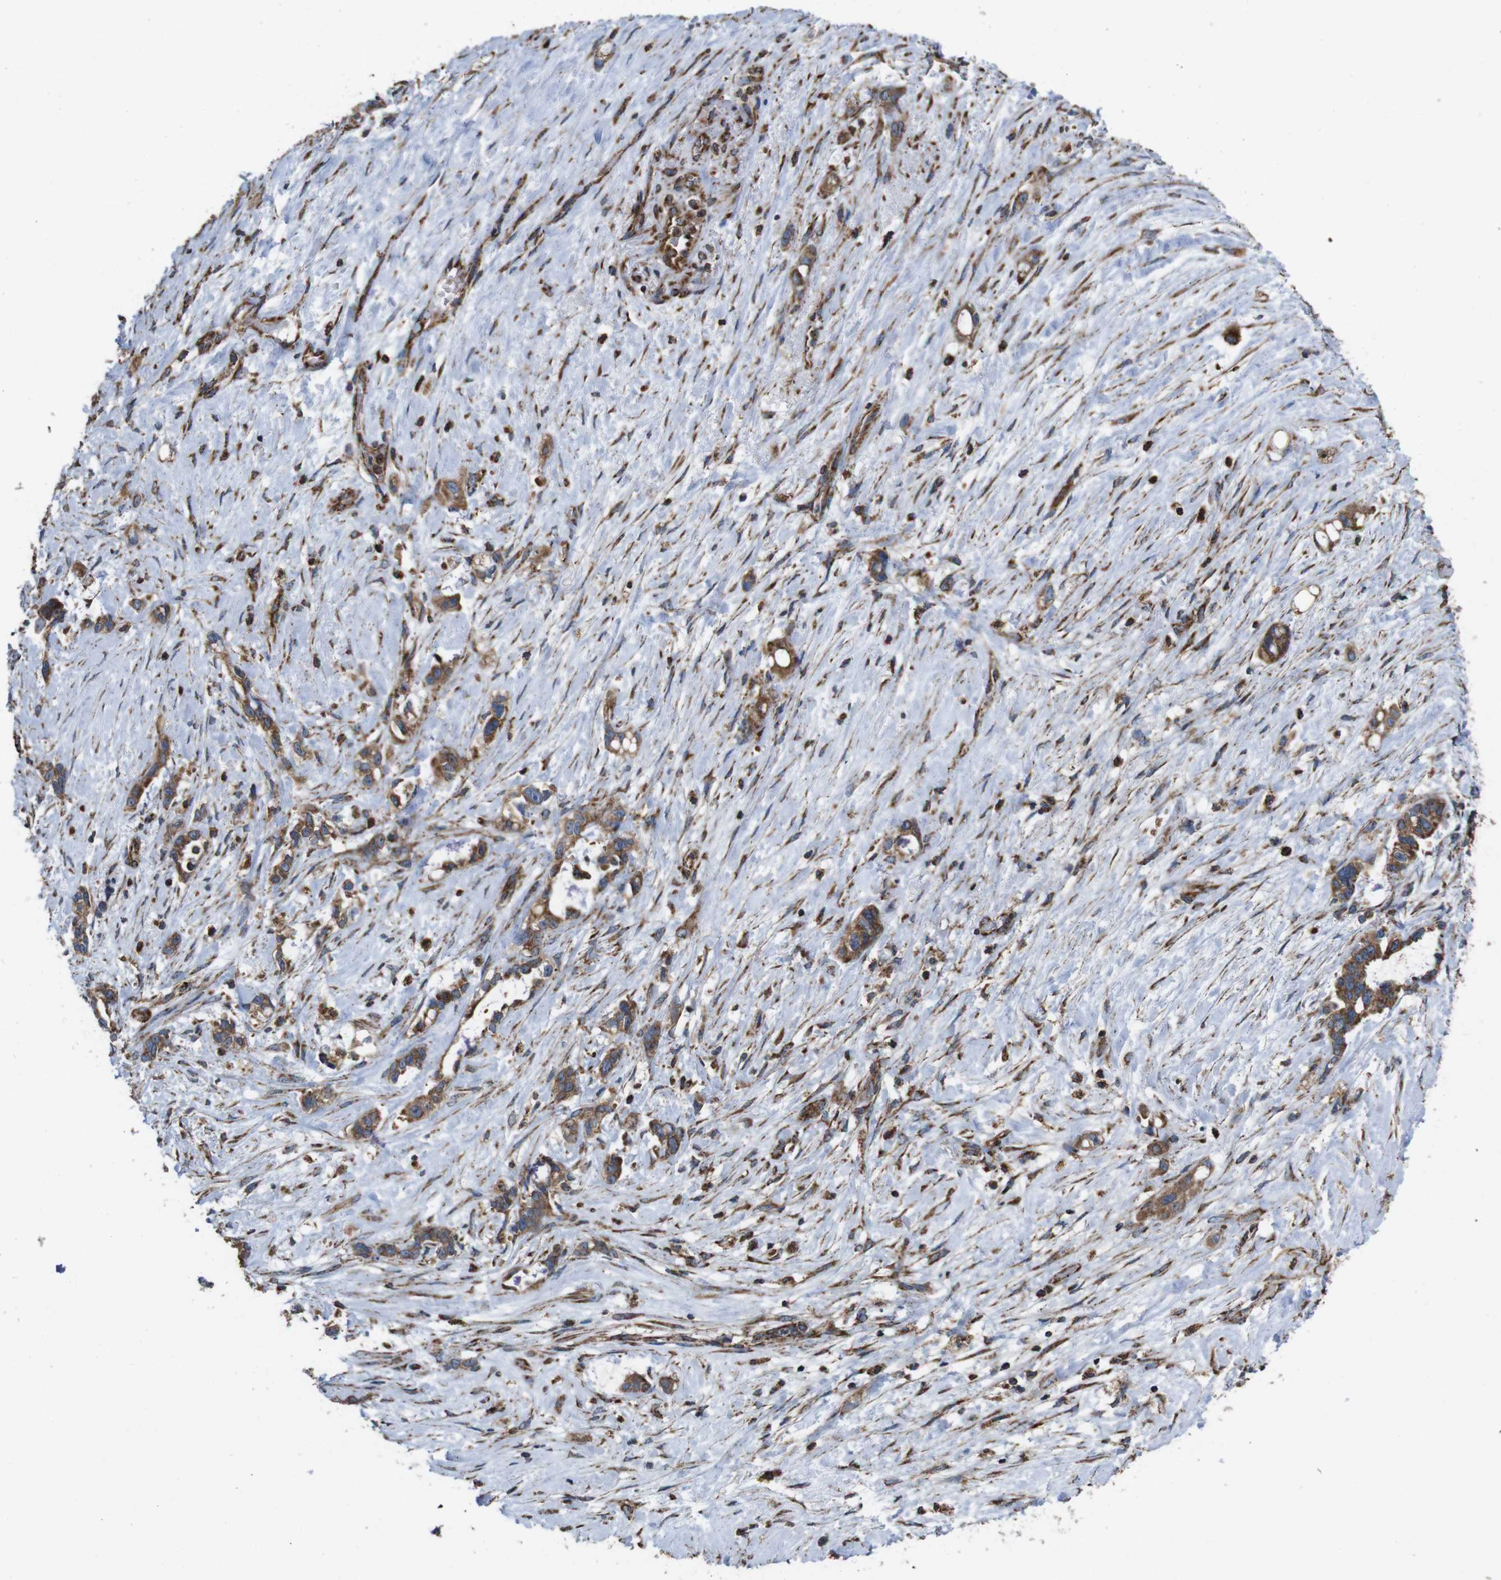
{"staining": {"intensity": "moderate", "quantity": ">75%", "location": "cytoplasmic/membranous"}, "tissue": "liver cancer", "cell_type": "Tumor cells", "image_type": "cancer", "snomed": [{"axis": "morphology", "description": "Cholangiocarcinoma"}, {"axis": "topography", "description": "Liver"}], "caption": "High-magnification brightfield microscopy of liver cancer stained with DAB (3,3'-diaminobenzidine) (brown) and counterstained with hematoxylin (blue). tumor cells exhibit moderate cytoplasmic/membranous positivity is seen in about>75% of cells. (IHC, brightfield microscopy, high magnification).", "gene": "HK1", "patient": {"sex": "female", "age": 65}}